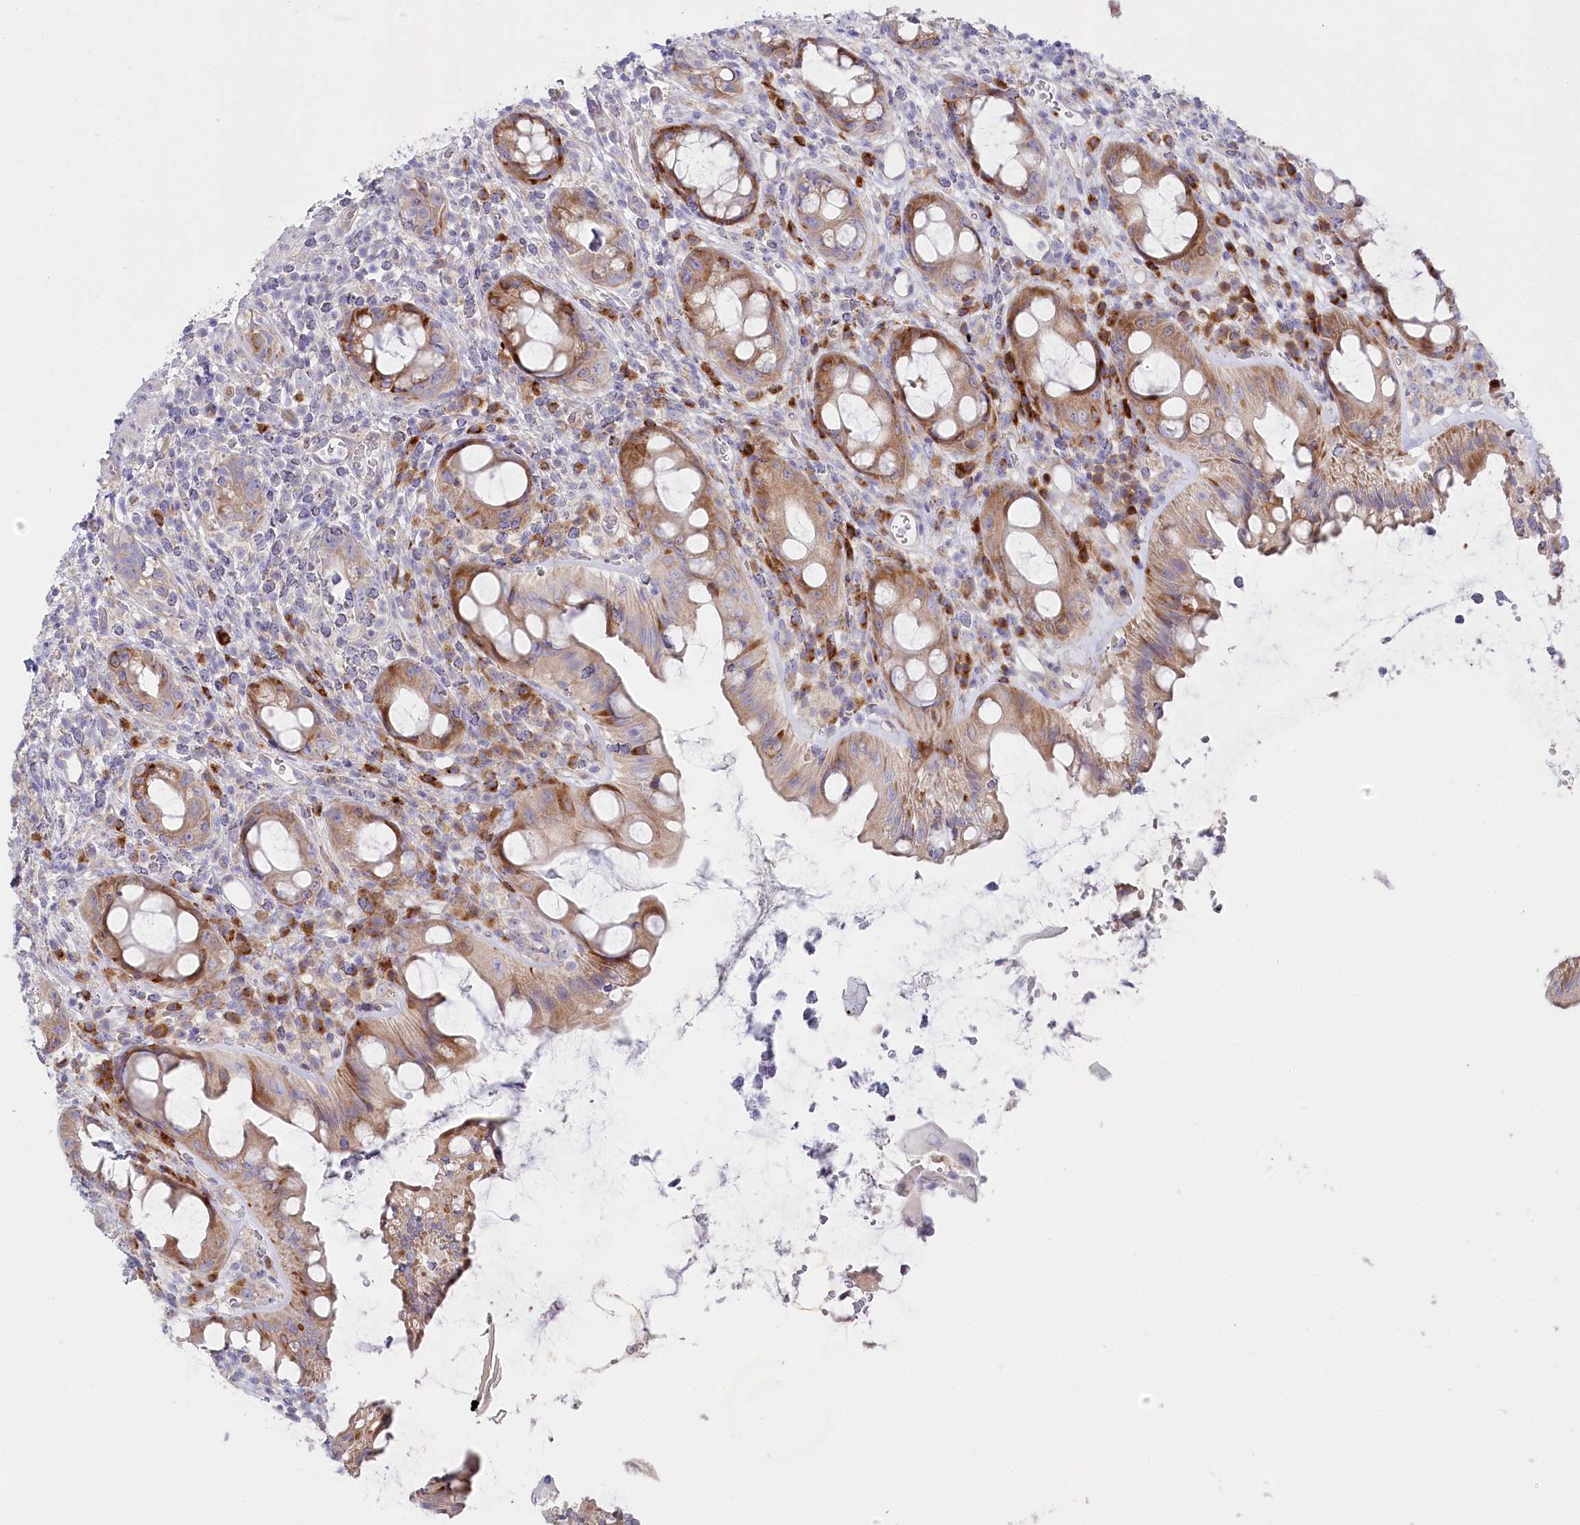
{"staining": {"intensity": "moderate", "quantity": ">75%", "location": "cytoplasmic/membranous"}, "tissue": "rectum", "cell_type": "Glandular cells", "image_type": "normal", "snomed": [{"axis": "morphology", "description": "Normal tissue, NOS"}, {"axis": "topography", "description": "Rectum"}], "caption": "Immunohistochemical staining of benign human rectum exhibits >75% levels of moderate cytoplasmic/membranous protein expression in about >75% of glandular cells. Using DAB (brown) and hematoxylin (blue) stains, captured at high magnification using brightfield microscopy.", "gene": "POGLUT1", "patient": {"sex": "female", "age": 57}}